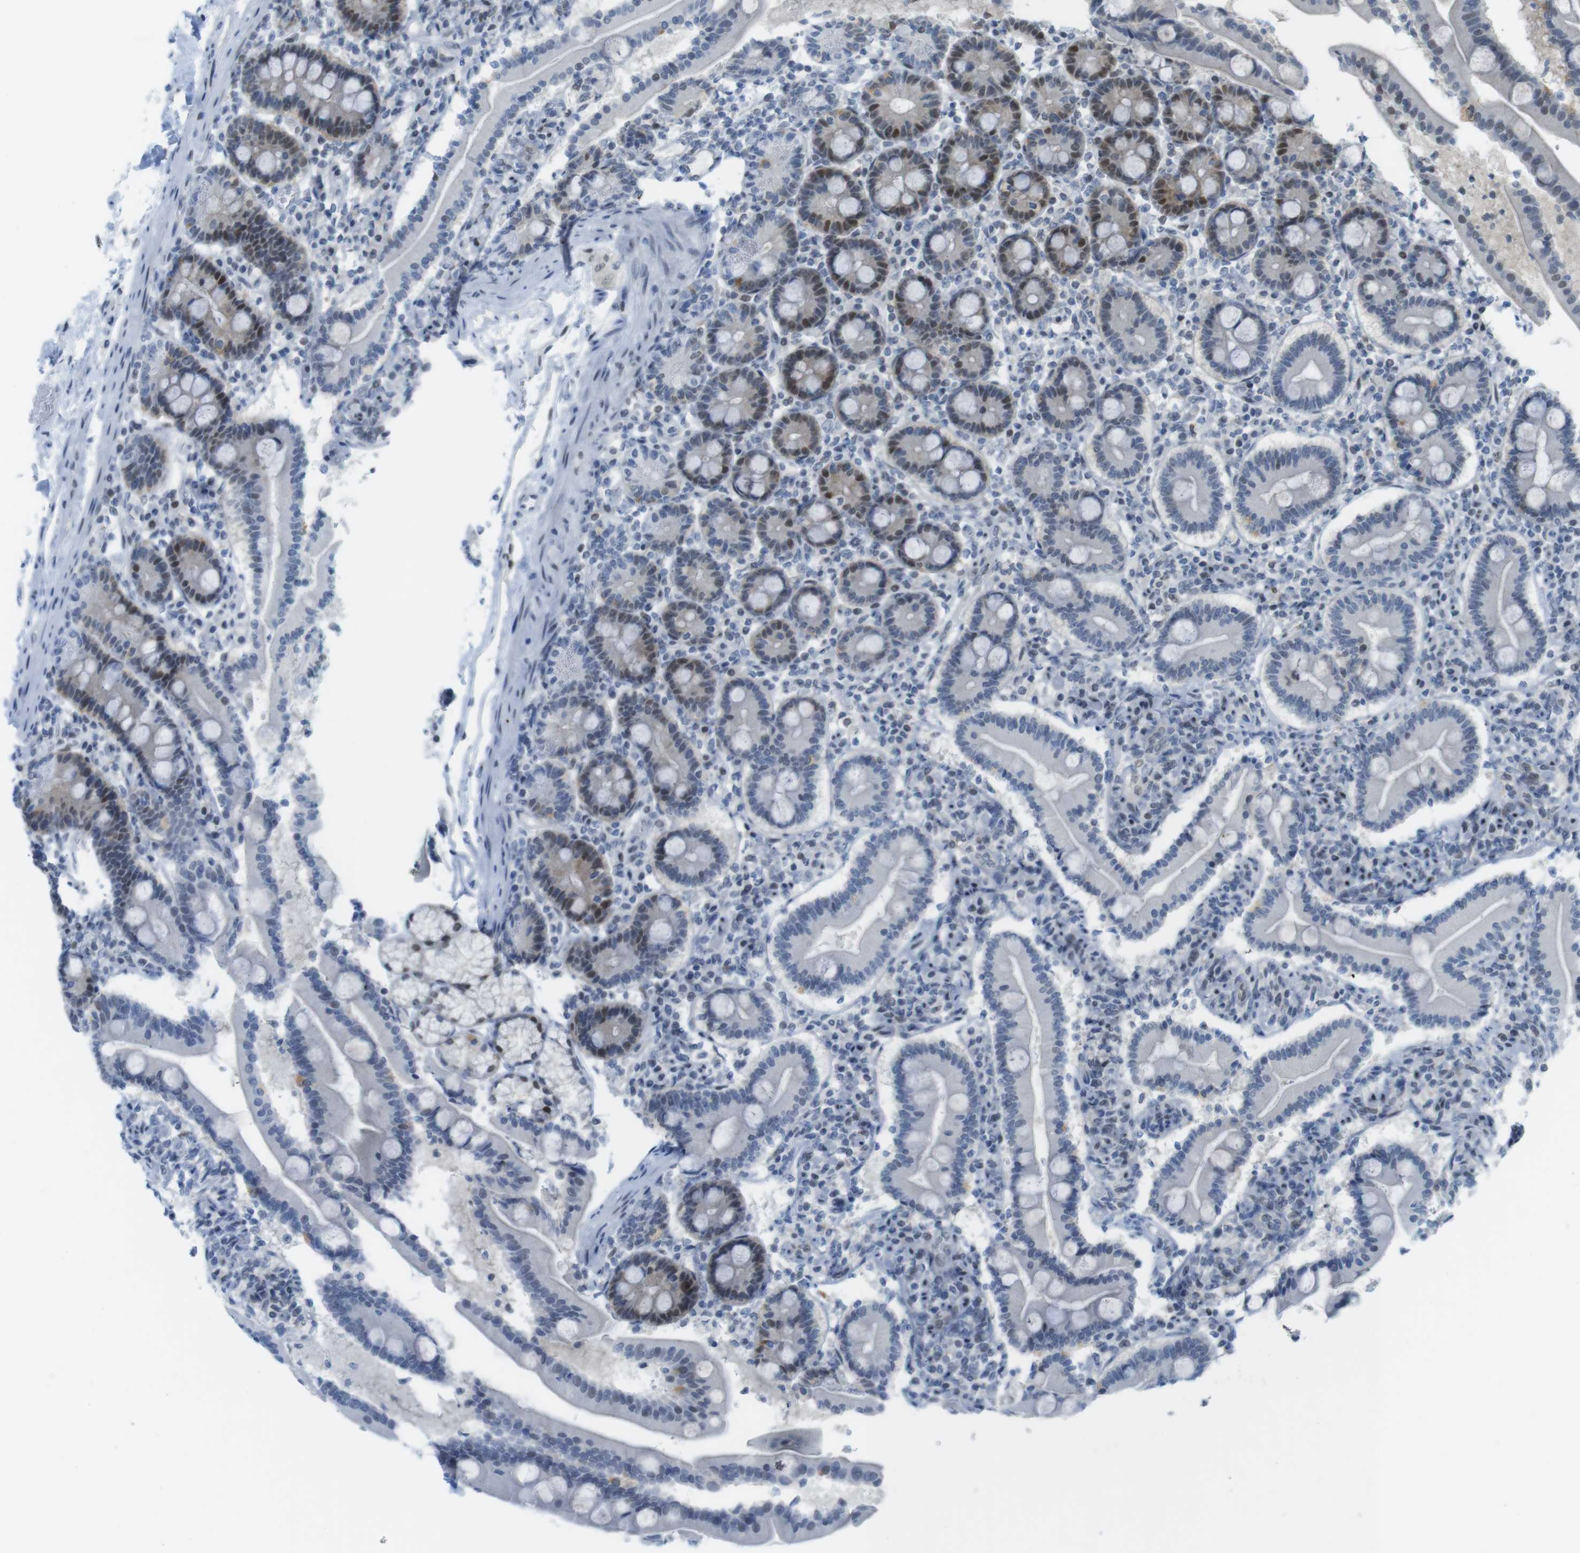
{"staining": {"intensity": "strong", "quantity": "25%-75%", "location": "cytoplasmic/membranous,nuclear"}, "tissue": "duodenum", "cell_type": "Glandular cells", "image_type": "normal", "snomed": [{"axis": "morphology", "description": "Normal tissue, NOS"}, {"axis": "topography", "description": "Duodenum"}], "caption": "A high-resolution micrograph shows immunohistochemistry staining of unremarkable duodenum, which demonstrates strong cytoplasmic/membranous,nuclear positivity in about 25%-75% of glandular cells.", "gene": "UBB", "patient": {"sex": "male", "age": 54}}